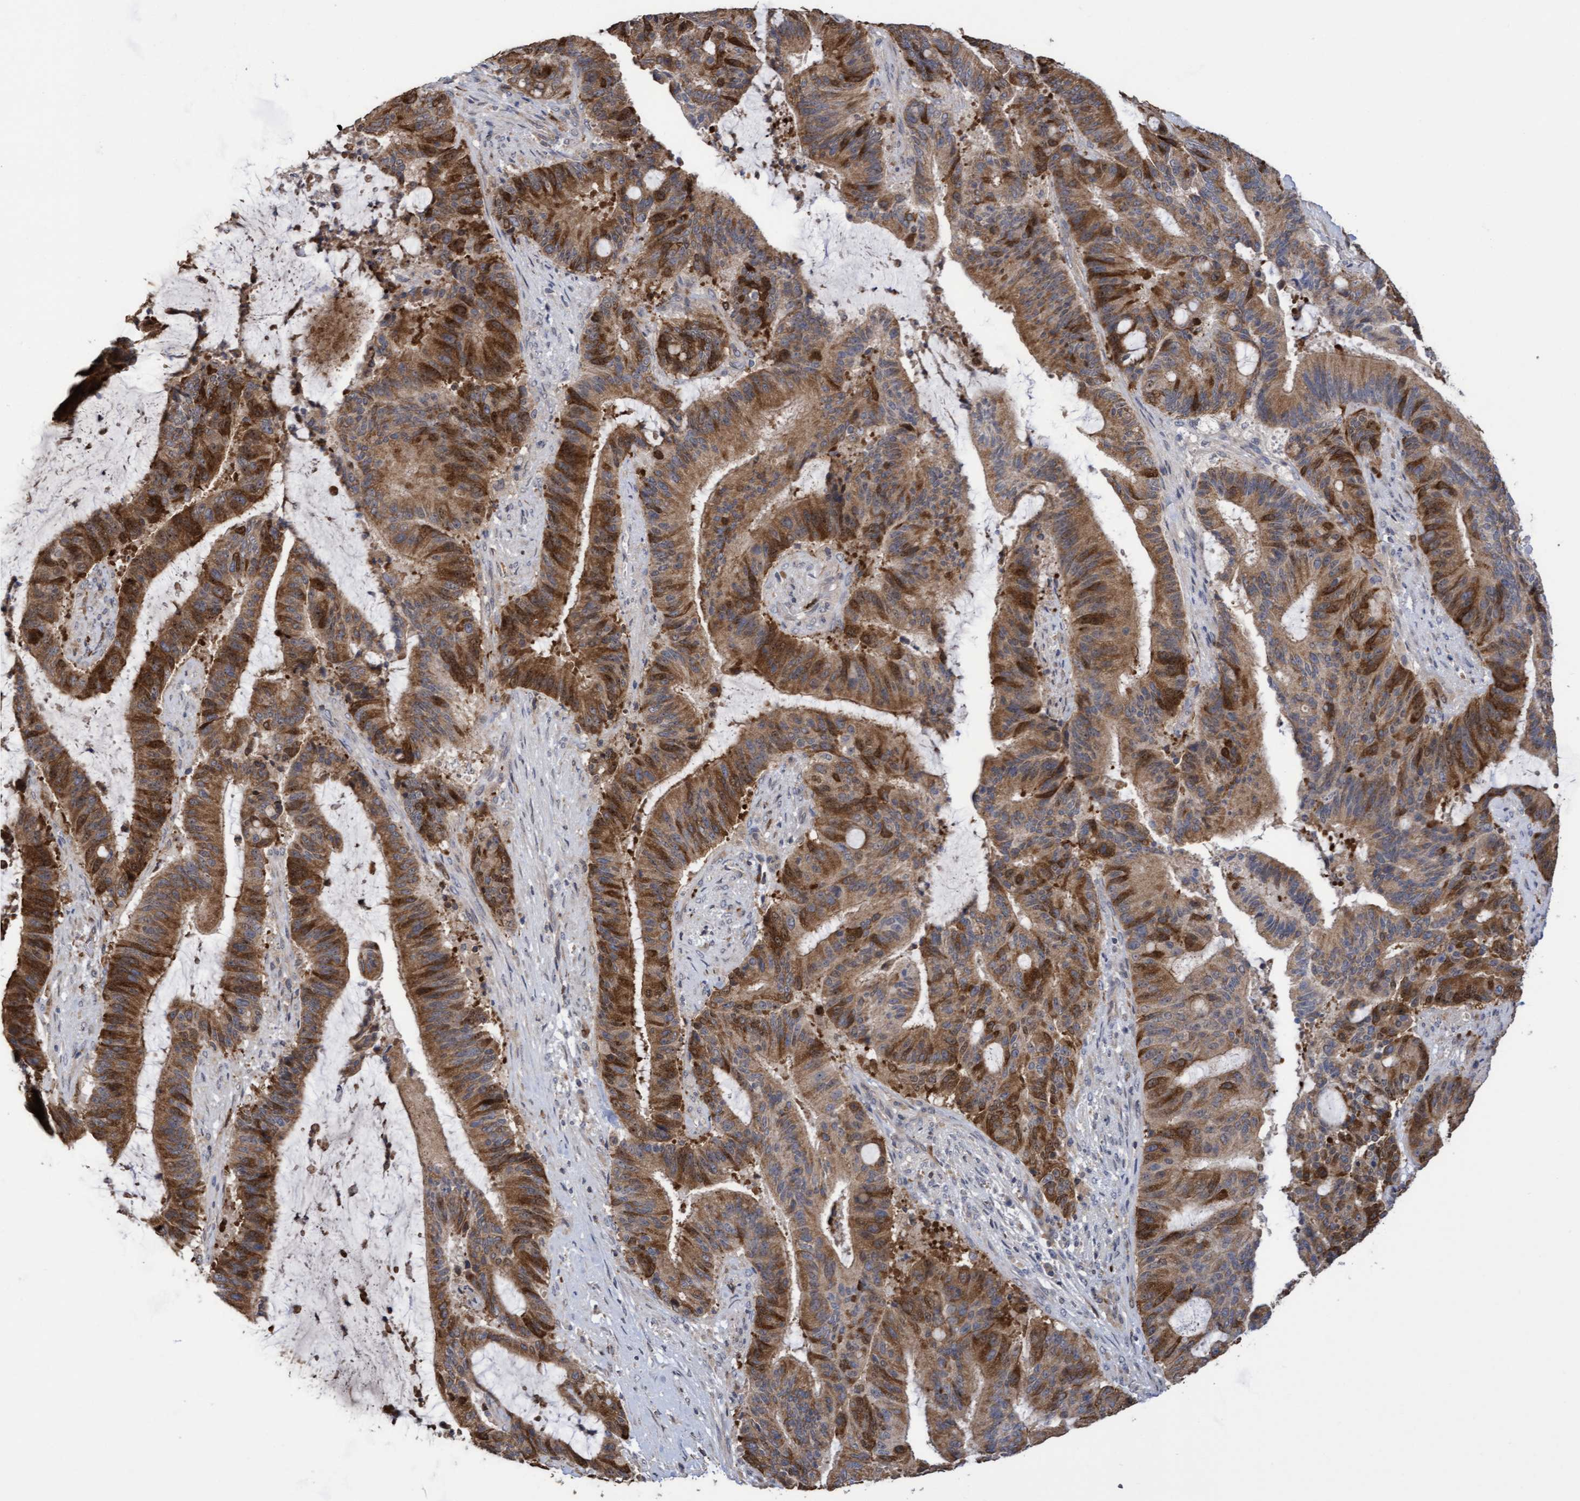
{"staining": {"intensity": "moderate", "quantity": ">75%", "location": "cytoplasmic/membranous,nuclear"}, "tissue": "liver cancer", "cell_type": "Tumor cells", "image_type": "cancer", "snomed": [{"axis": "morphology", "description": "Normal tissue, NOS"}, {"axis": "morphology", "description": "Cholangiocarcinoma"}, {"axis": "topography", "description": "Liver"}, {"axis": "topography", "description": "Peripheral nerve tissue"}], "caption": "Liver cholangiocarcinoma stained with DAB (3,3'-diaminobenzidine) immunohistochemistry (IHC) demonstrates medium levels of moderate cytoplasmic/membranous and nuclear positivity in approximately >75% of tumor cells. (DAB (3,3'-diaminobenzidine) = brown stain, brightfield microscopy at high magnification).", "gene": "SLBP", "patient": {"sex": "female", "age": 73}}